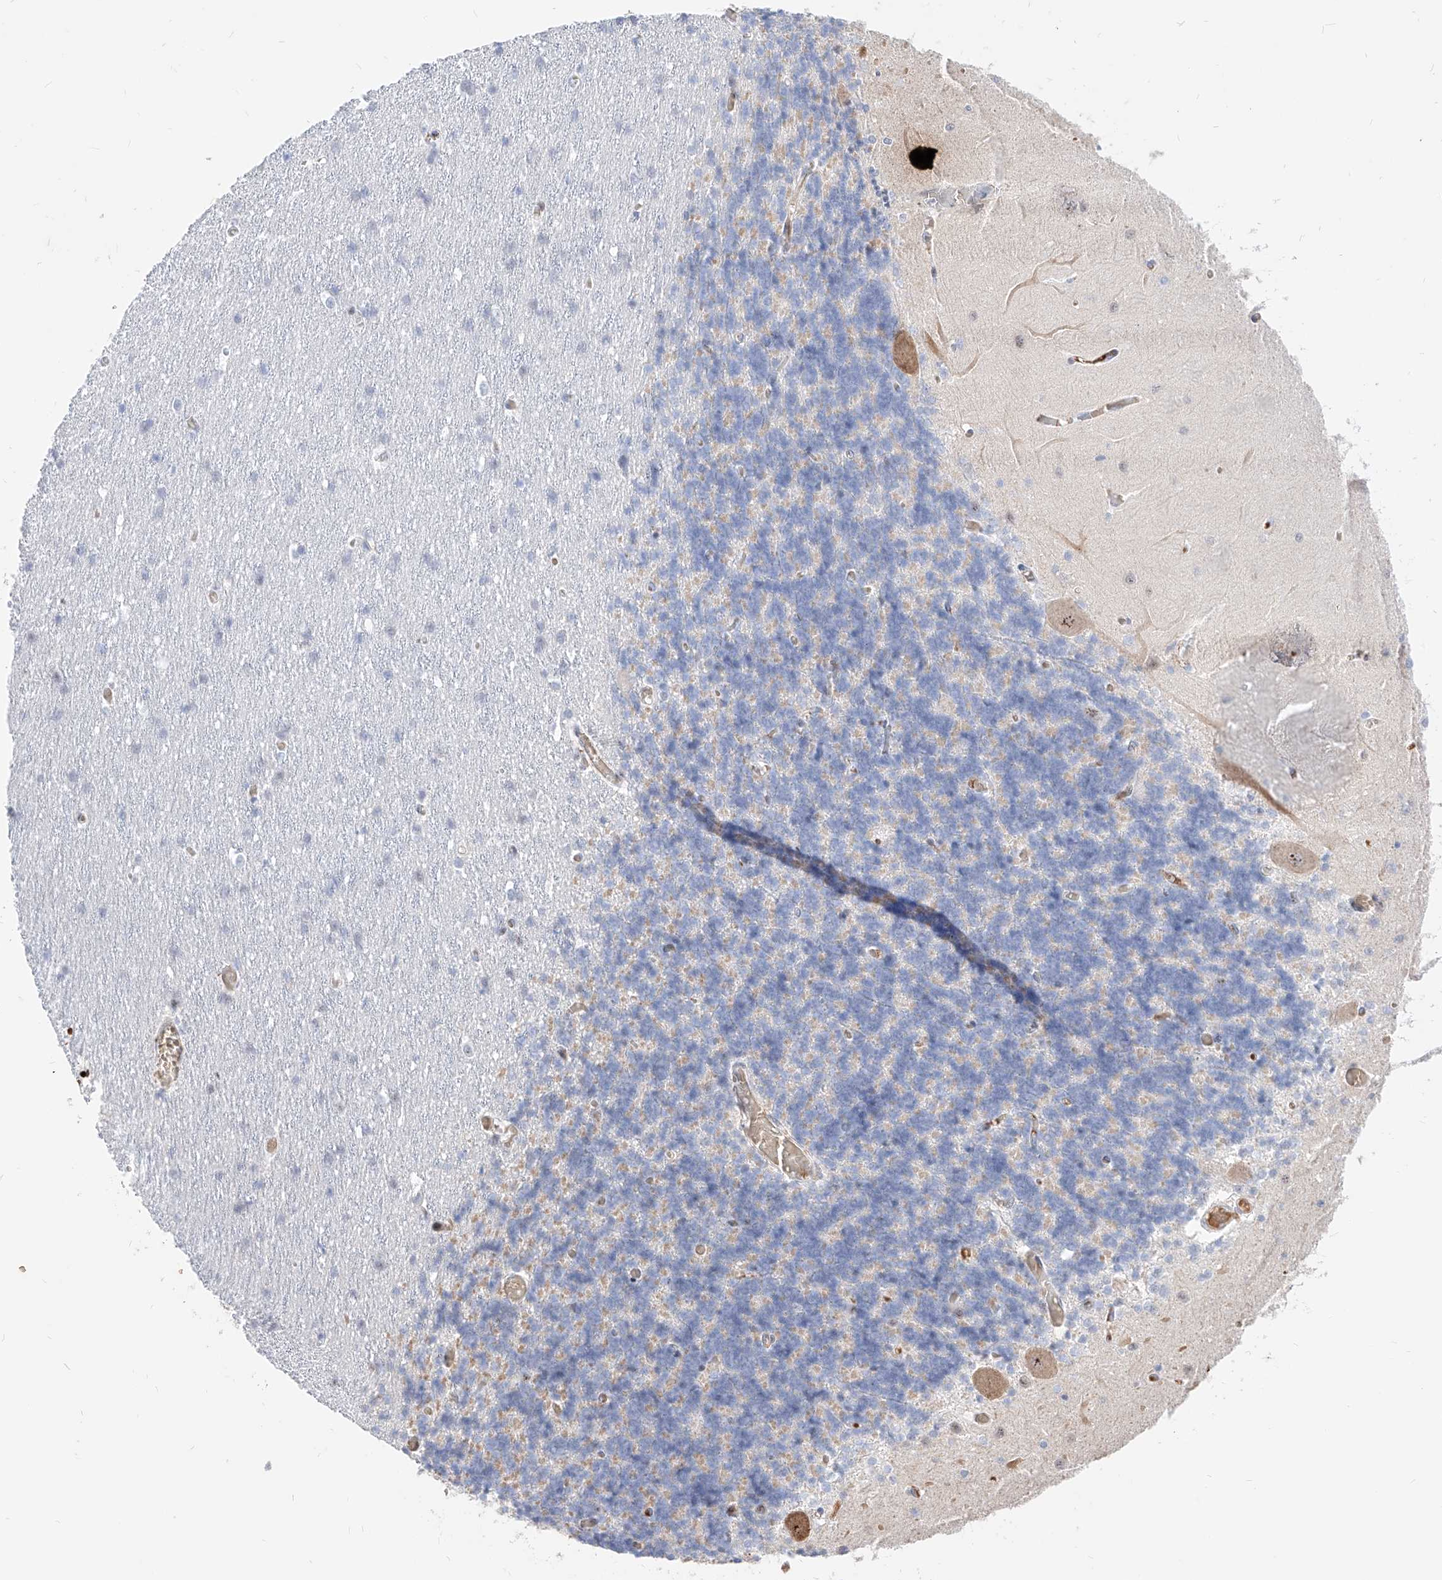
{"staining": {"intensity": "negative", "quantity": "none", "location": "none"}, "tissue": "cerebellum", "cell_type": "Cells in granular layer", "image_type": "normal", "snomed": [{"axis": "morphology", "description": "Normal tissue, NOS"}, {"axis": "topography", "description": "Cerebellum"}], "caption": "IHC of normal cerebellum displays no positivity in cells in granular layer. (IHC, brightfield microscopy, high magnification).", "gene": "ZFP42", "patient": {"sex": "male", "age": 37}}